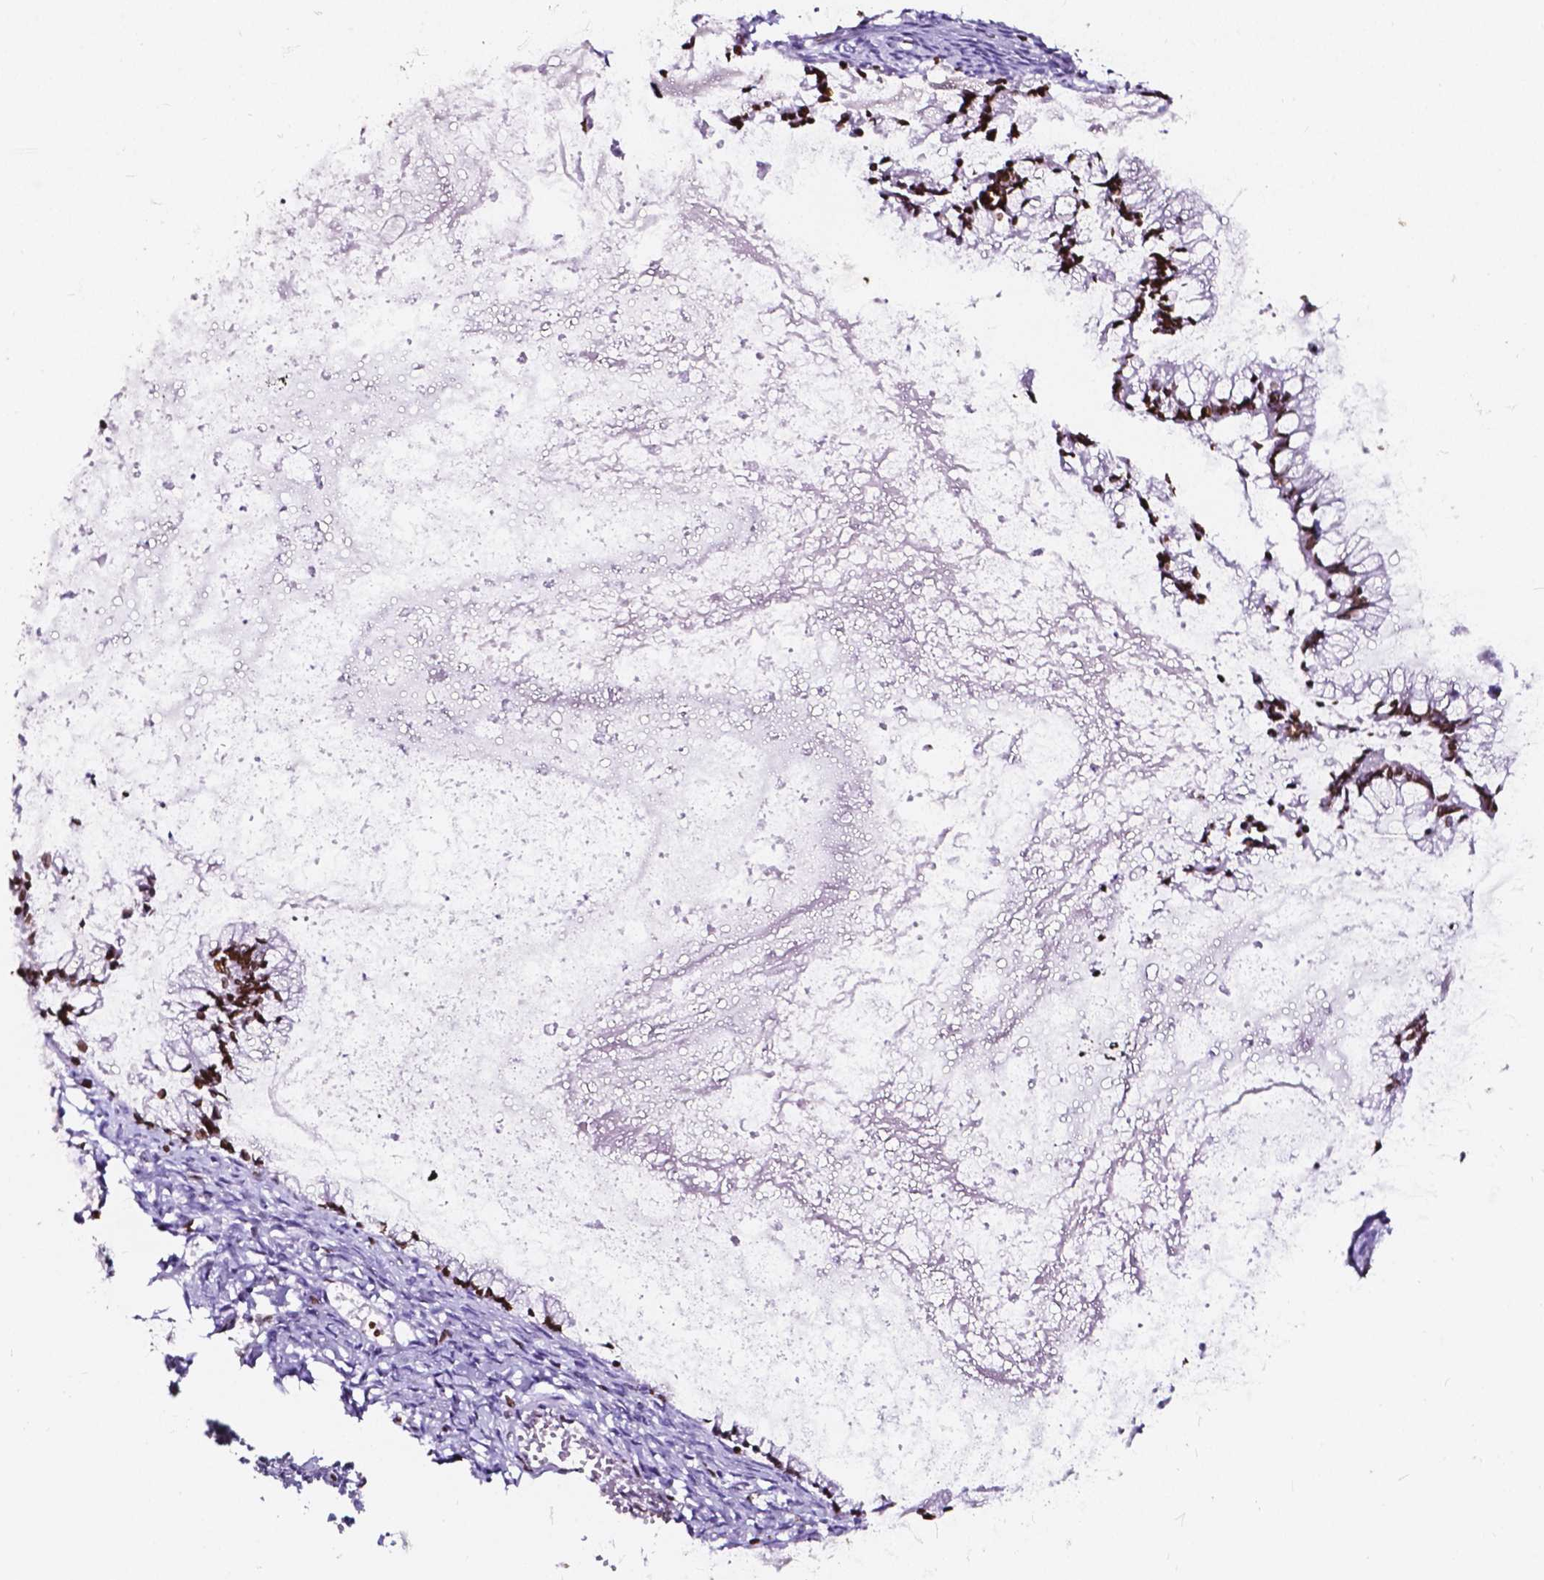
{"staining": {"intensity": "strong", "quantity": "25%-75%", "location": "nuclear"}, "tissue": "ovarian cancer", "cell_type": "Tumor cells", "image_type": "cancer", "snomed": [{"axis": "morphology", "description": "Cystadenocarcinoma, mucinous, NOS"}, {"axis": "topography", "description": "Ovary"}], "caption": "Strong nuclear staining is seen in about 25%-75% of tumor cells in mucinous cystadenocarcinoma (ovarian). (IHC, brightfield microscopy, high magnification).", "gene": "CBY3", "patient": {"sex": "female", "age": 67}}